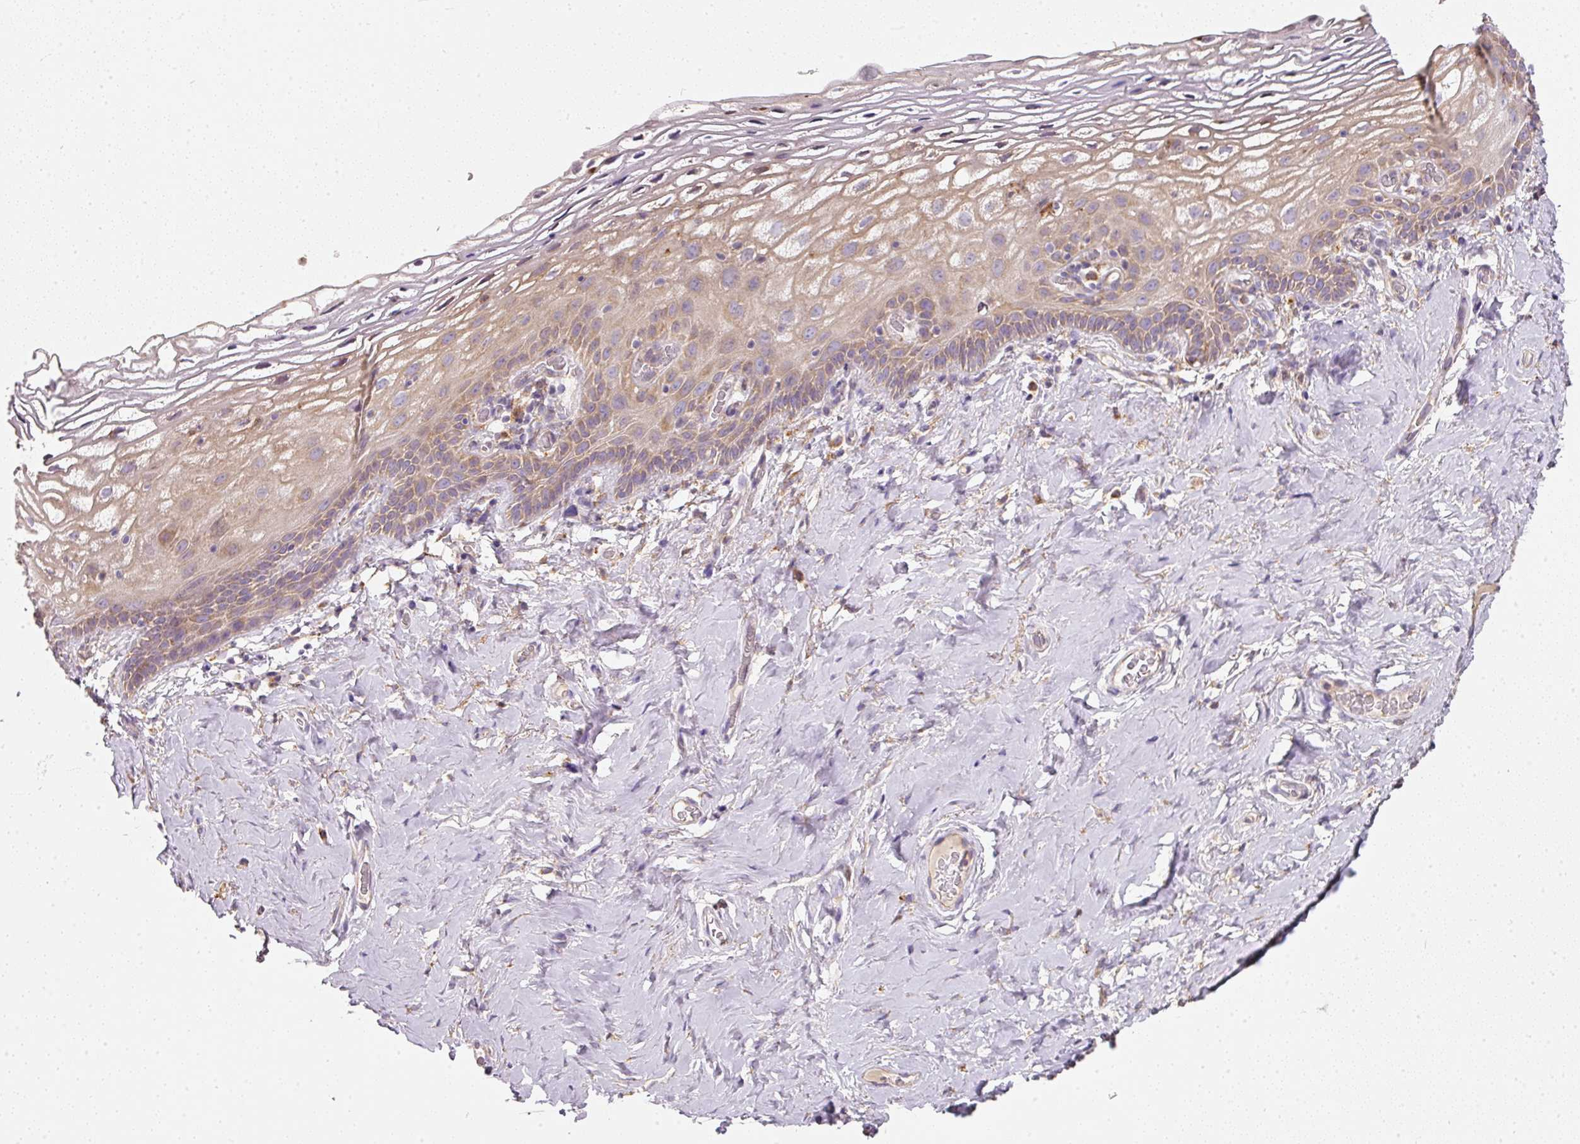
{"staining": {"intensity": "moderate", "quantity": "25%-75%", "location": "cytoplasmic/membranous"}, "tissue": "vagina", "cell_type": "Squamous epithelial cells", "image_type": "normal", "snomed": [{"axis": "morphology", "description": "Normal tissue, NOS"}, {"axis": "morphology", "description": "Adenocarcinoma, NOS"}, {"axis": "topography", "description": "Rectum"}, {"axis": "topography", "description": "Vagina"}, {"axis": "topography", "description": "Peripheral nerve tissue"}], "caption": "Brown immunohistochemical staining in benign vagina reveals moderate cytoplasmic/membranous staining in about 25%-75% of squamous epithelial cells.", "gene": "MORN4", "patient": {"sex": "female", "age": 71}}